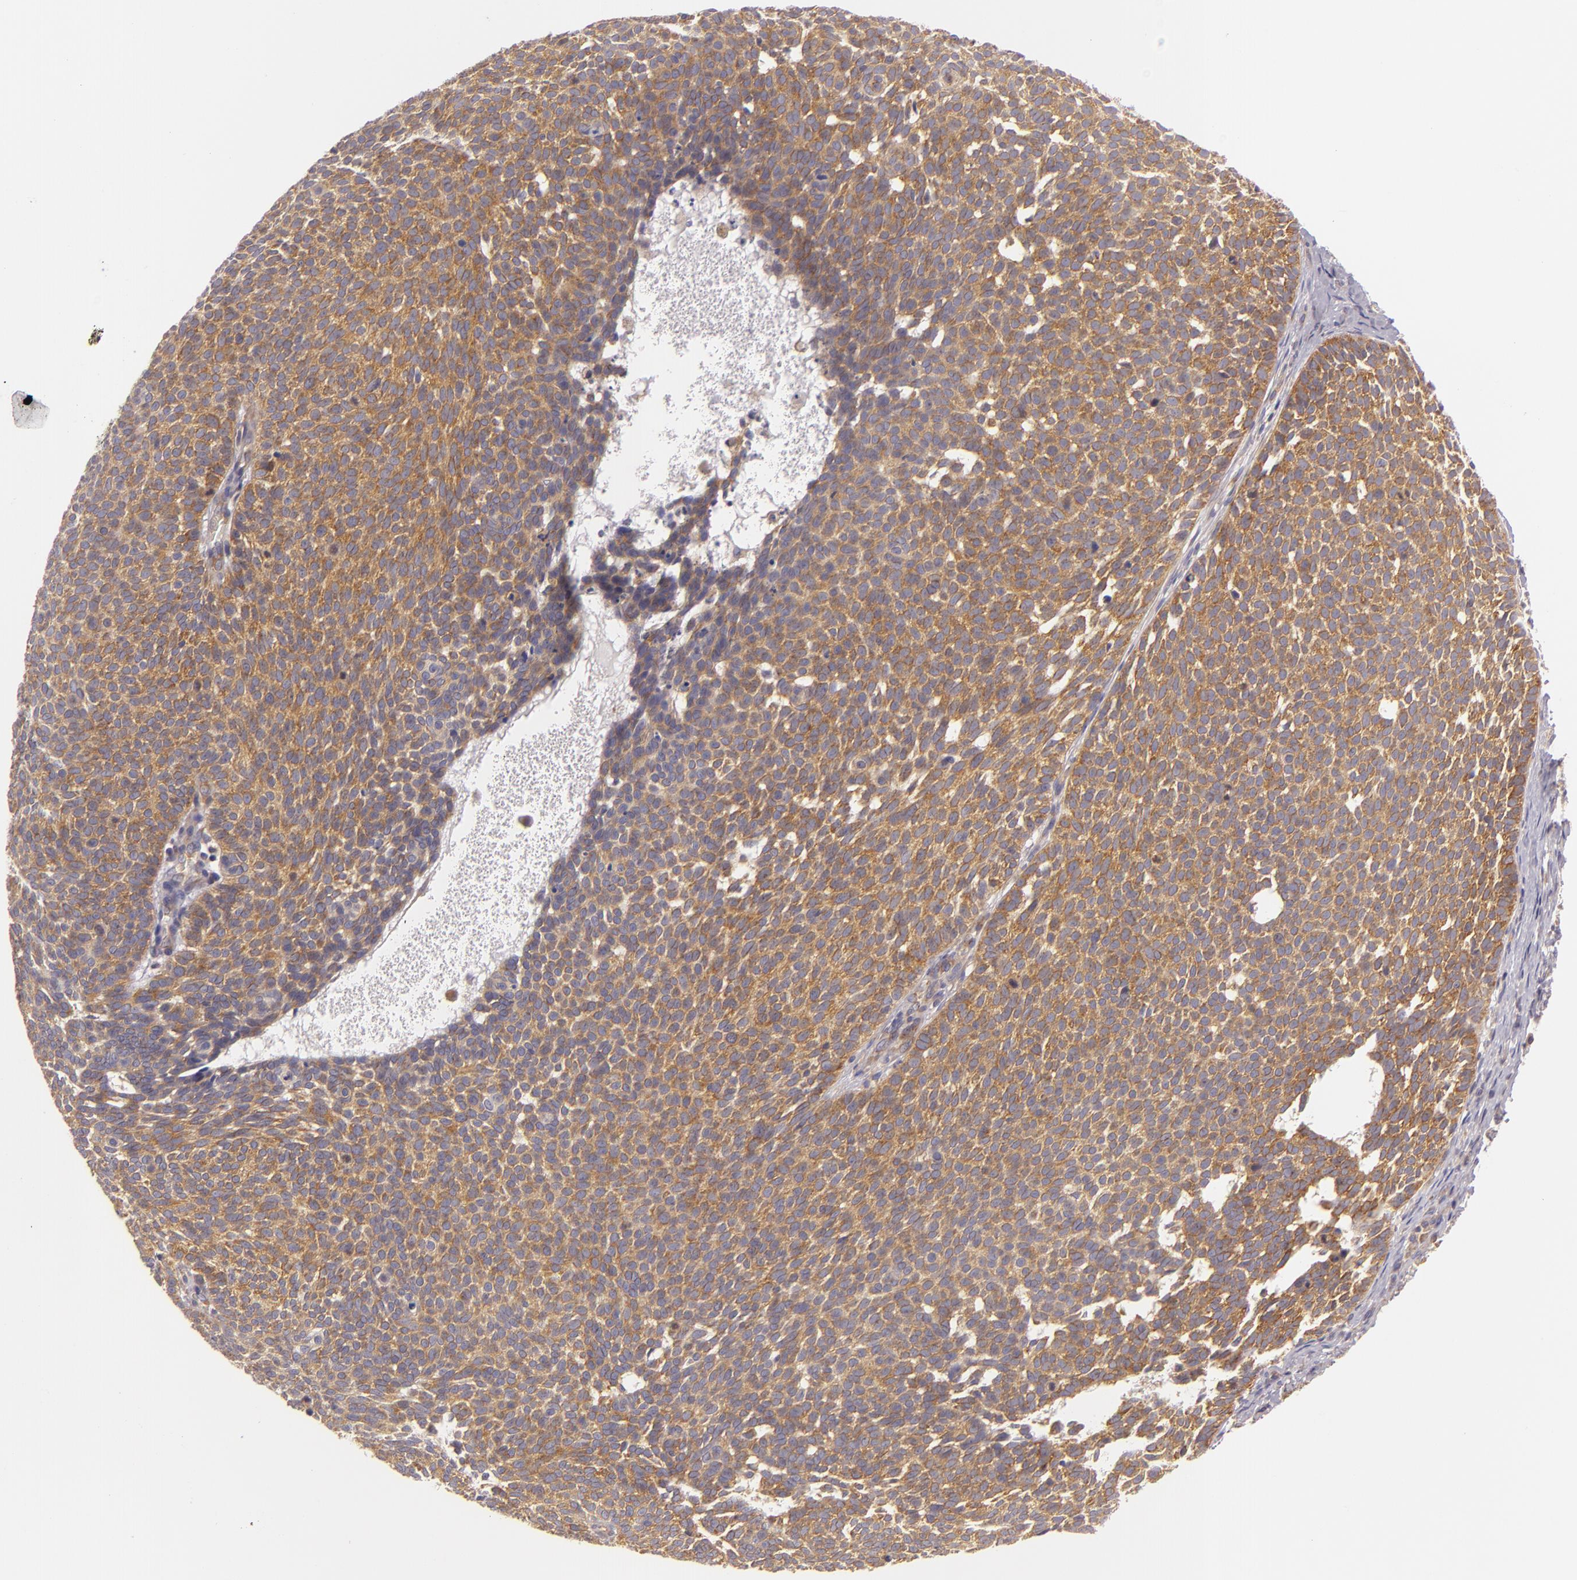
{"staining": {"intensity": "moderate", "quantity": ">75%", "location": "cytoplasmic/membranous"}, "tissue": "skin cancer", "cell_type": "Tumor cells", "image_type": "cancer", "snomed": [{"axis": "morphology", "description": "Basal cell carcinoma"}, {"axis": "topography", "description": "Skin"}], "caption": "Basal cell carcinoma (skin) was stained to show a protein in brown. There is medium levels of moderate cytoplasmic/membranous expression in approximately >75% of tumor cells. (Stains: DAB in brown, nuclei in blue, Microscopy: brightfield microscopy at high magnification).", "gene": "UPF3B", "patient": {"sex": "male", "age": 63}}